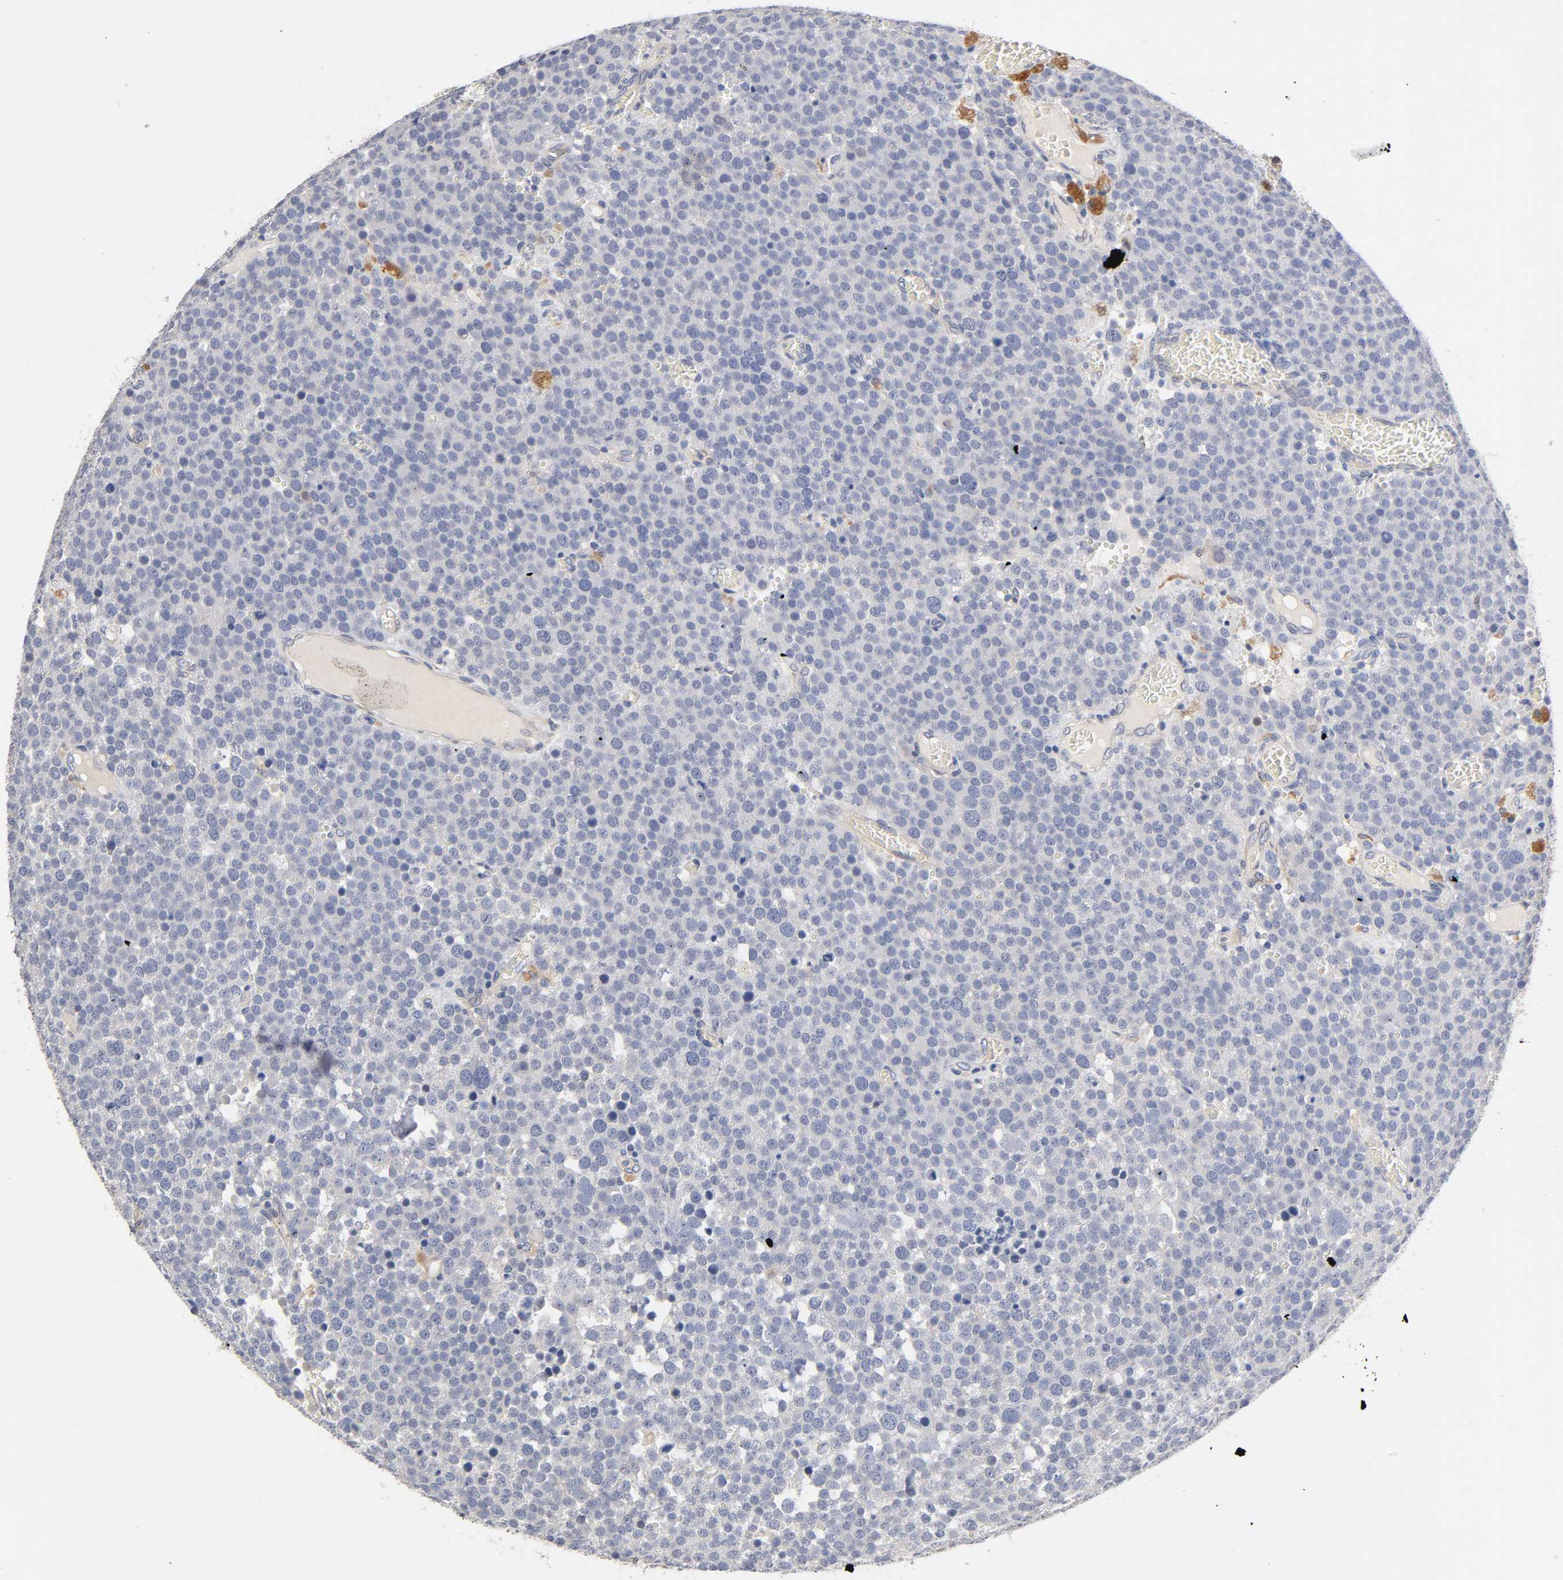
{"staining": {"intensity": "negative", "quantity": "none", "location": "none"}, "tissue": "testis cancer", "cell_type": "Tumor cells", "image_type": "cancer", "snomed": [{"axis": "morphology", "description": "Seminoma, NOS"}, {"axis": "topography", "description": "Testis"}], "caption": "Tumor cells are negative for protein expression in human testis seminoma.", "gene": "ISG15", "patient": {"sex": "male", "age": 71}}